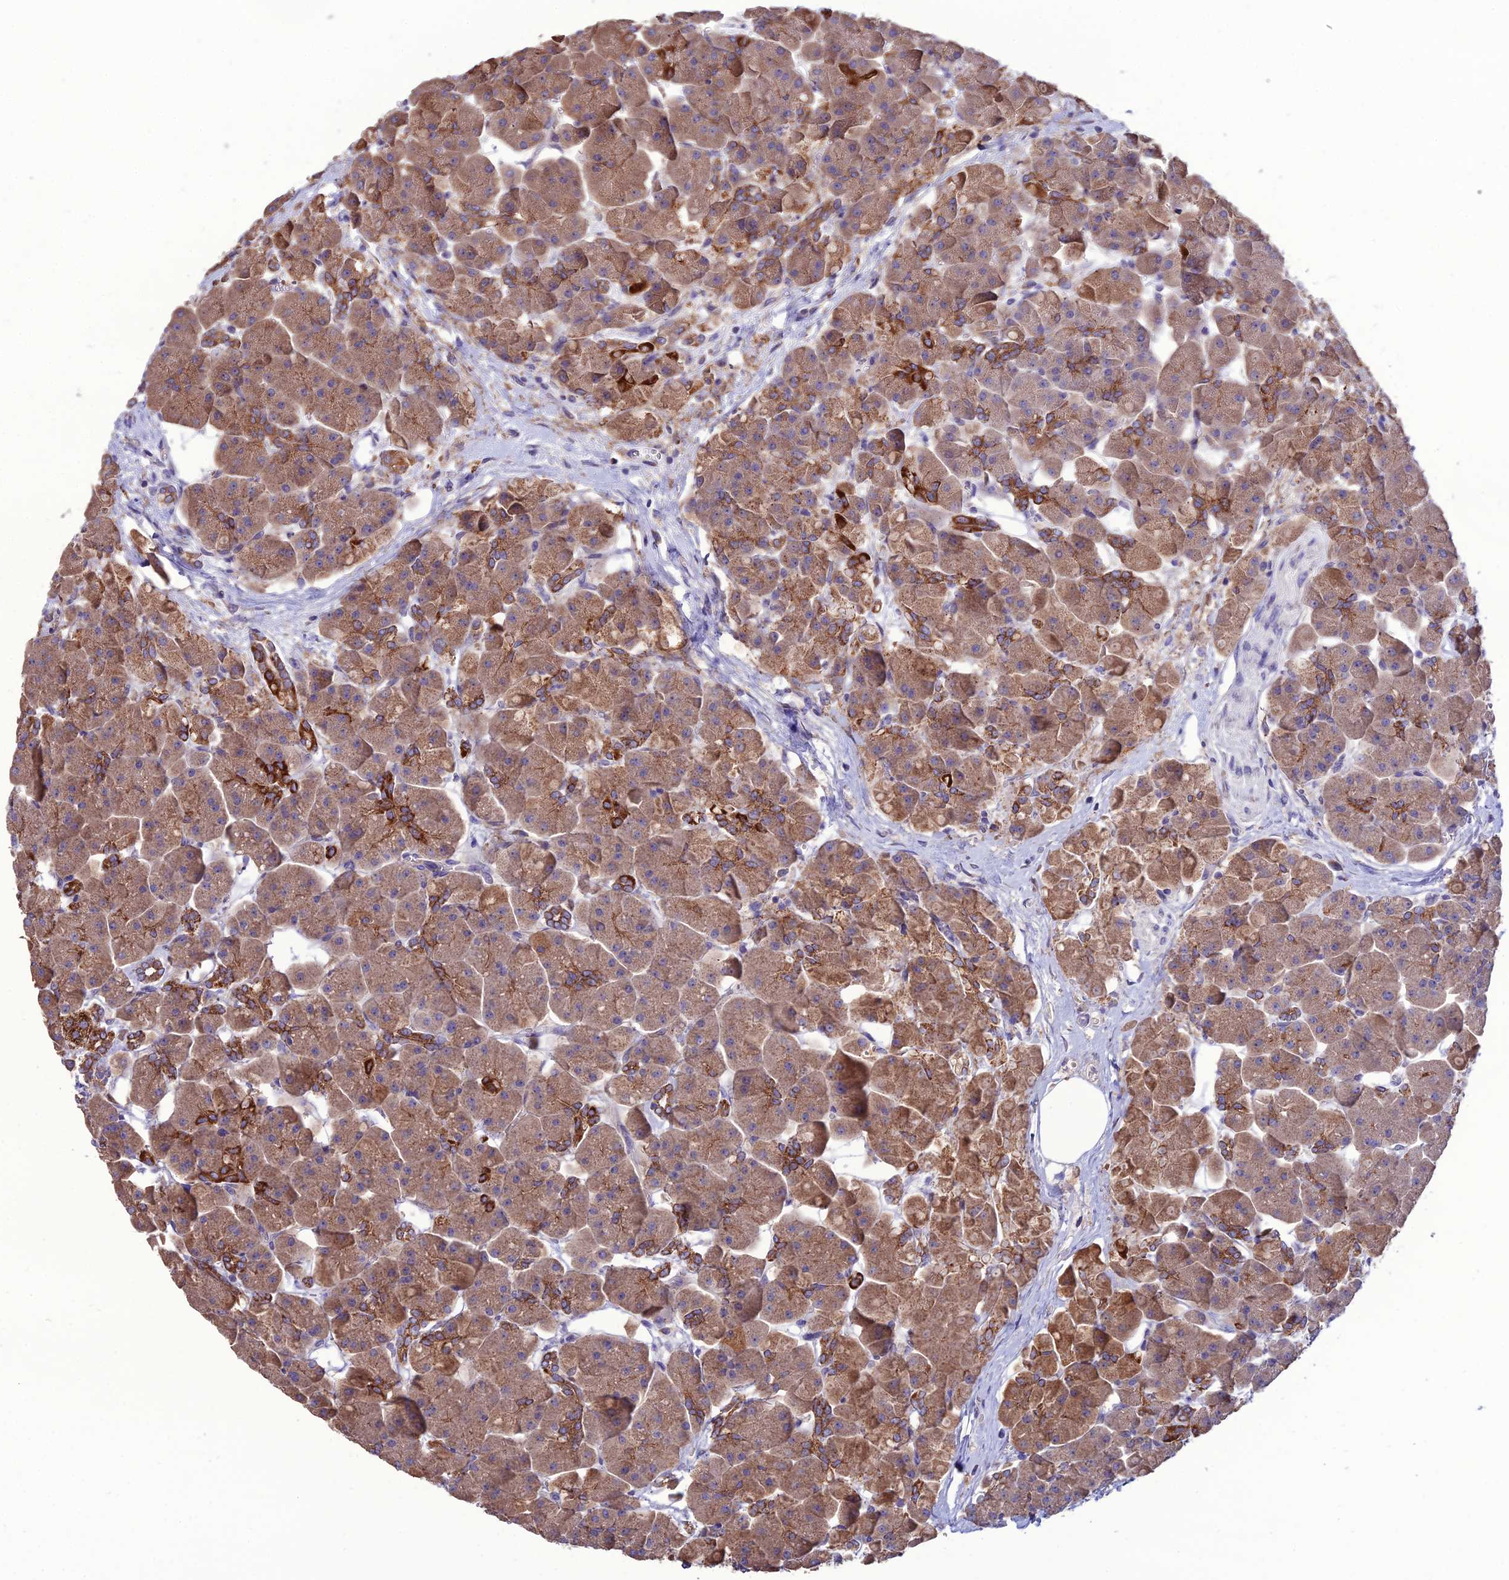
{"staining": {"intensity": "strong", "quantity": "25%-75%", "location": "cytoplasmic/membranous"}, "tissue": "pancreas", "cell_type": "Exocrine glandular cells", "image_type": "normal", "snomed": [{"axis": "morphology", "description": "Normal tissue, NOS"}, {"axis": "topography", "description": "Pancreas"}], "caption": "Normal pancreas was stained to show a protein in brown. There is high levels of strong cytoplasmic/membranous positivity in approximately 25%-75% of exocrine glandular cells.", "gene": "HOGA1", "patient": {"sex": "male", "age": 66}}